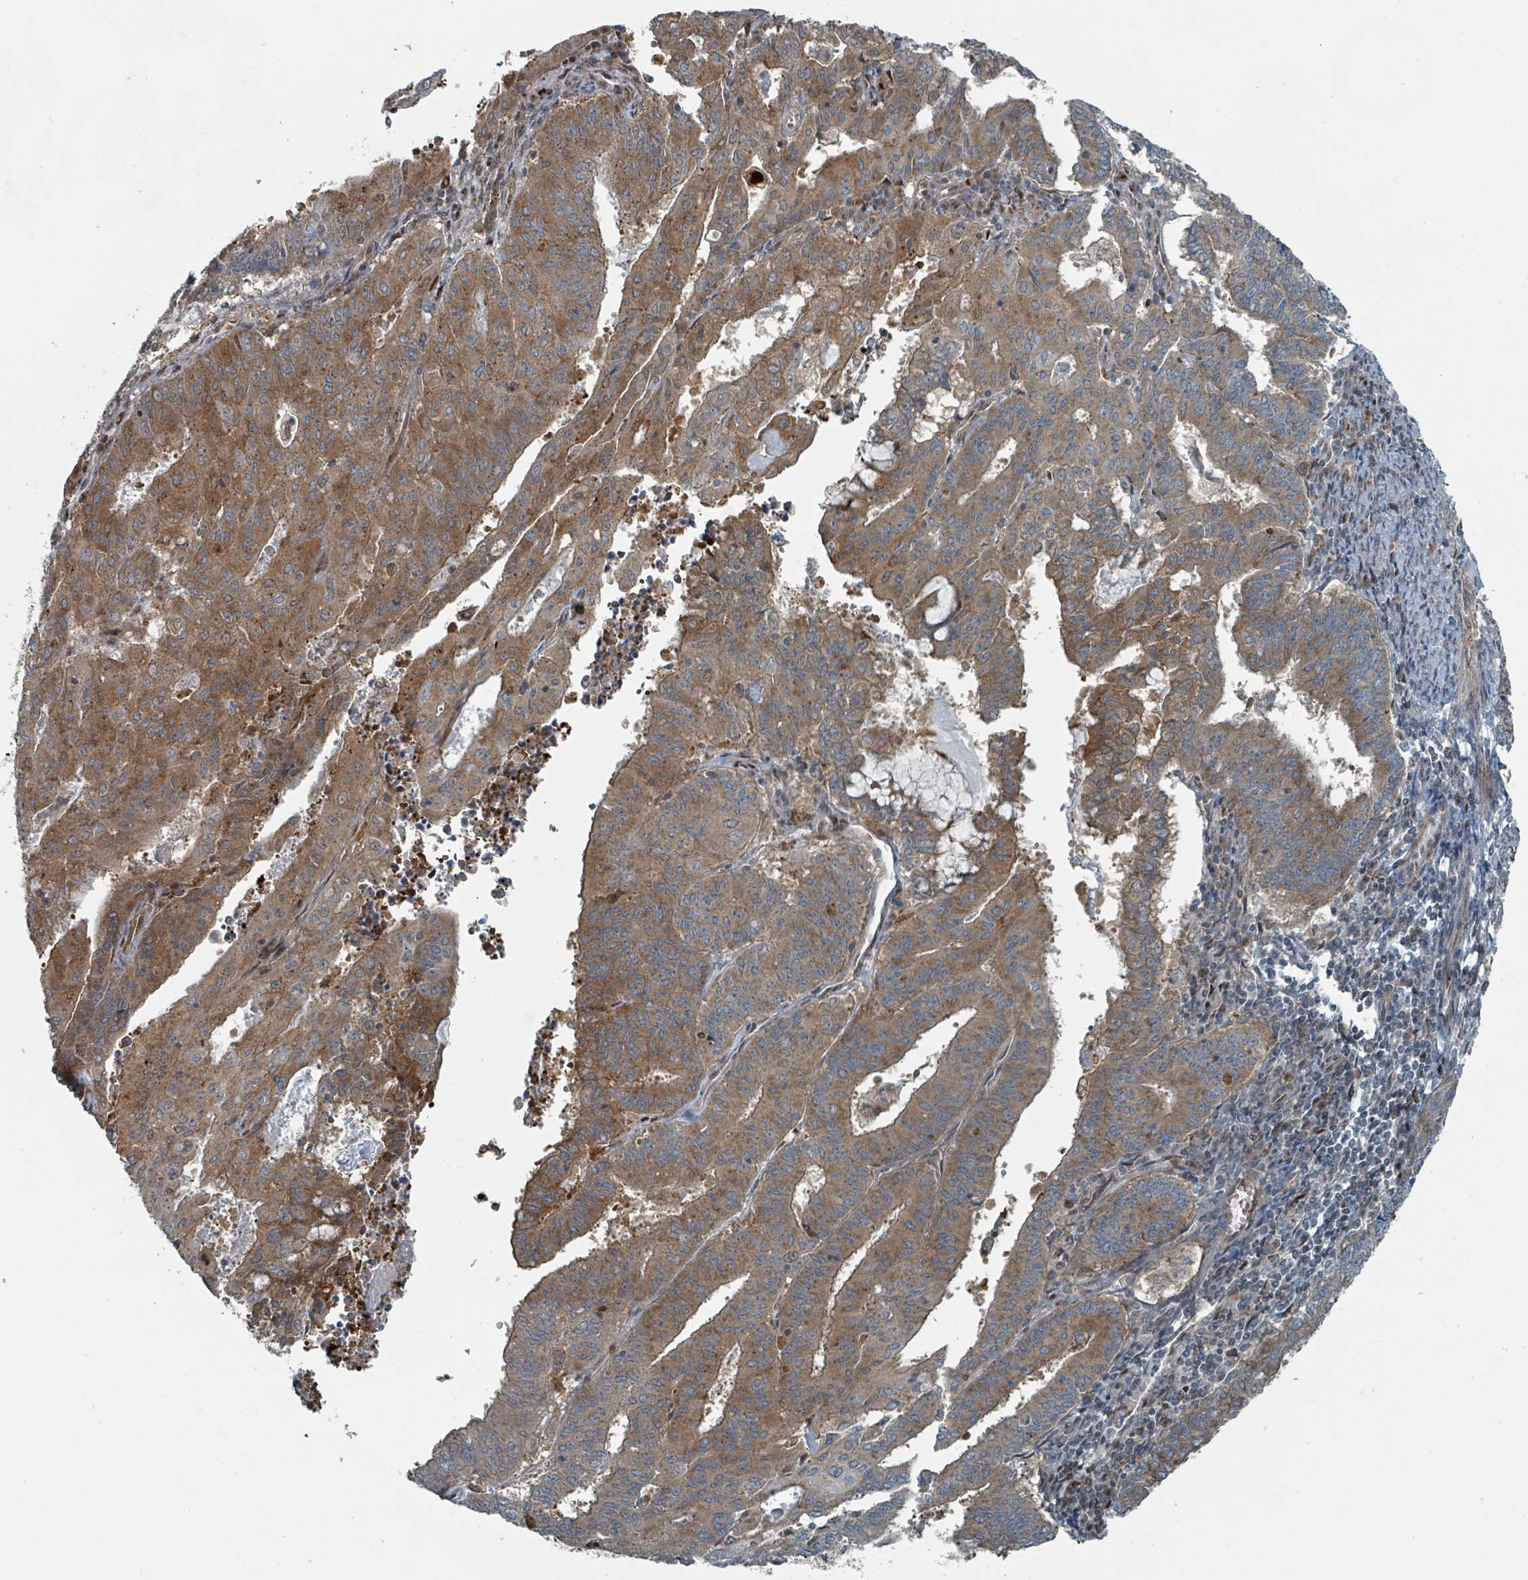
{"staining": {"intensity": "moderate", "quantity": ">75%", "location": "cytoplasmic/membranous"}, "tissue": "endometrial cancer", "cell_type": "Tumor cells", "image_type": "cancer", "snomed": [{"axis": "morphology", "description": "Adenocarcinoma, NOS"}, {"axis": "topography", "description": "Endometrium"}], "caption": "IHC (DAB) staining of adenocarcinoma (endometrial) exhibits moderate cytoplasmic/membranous protein positivity in about >75% of tumor cells.", "gene": "RHPN2", "patient": {"sex": "female", "age": 59}}